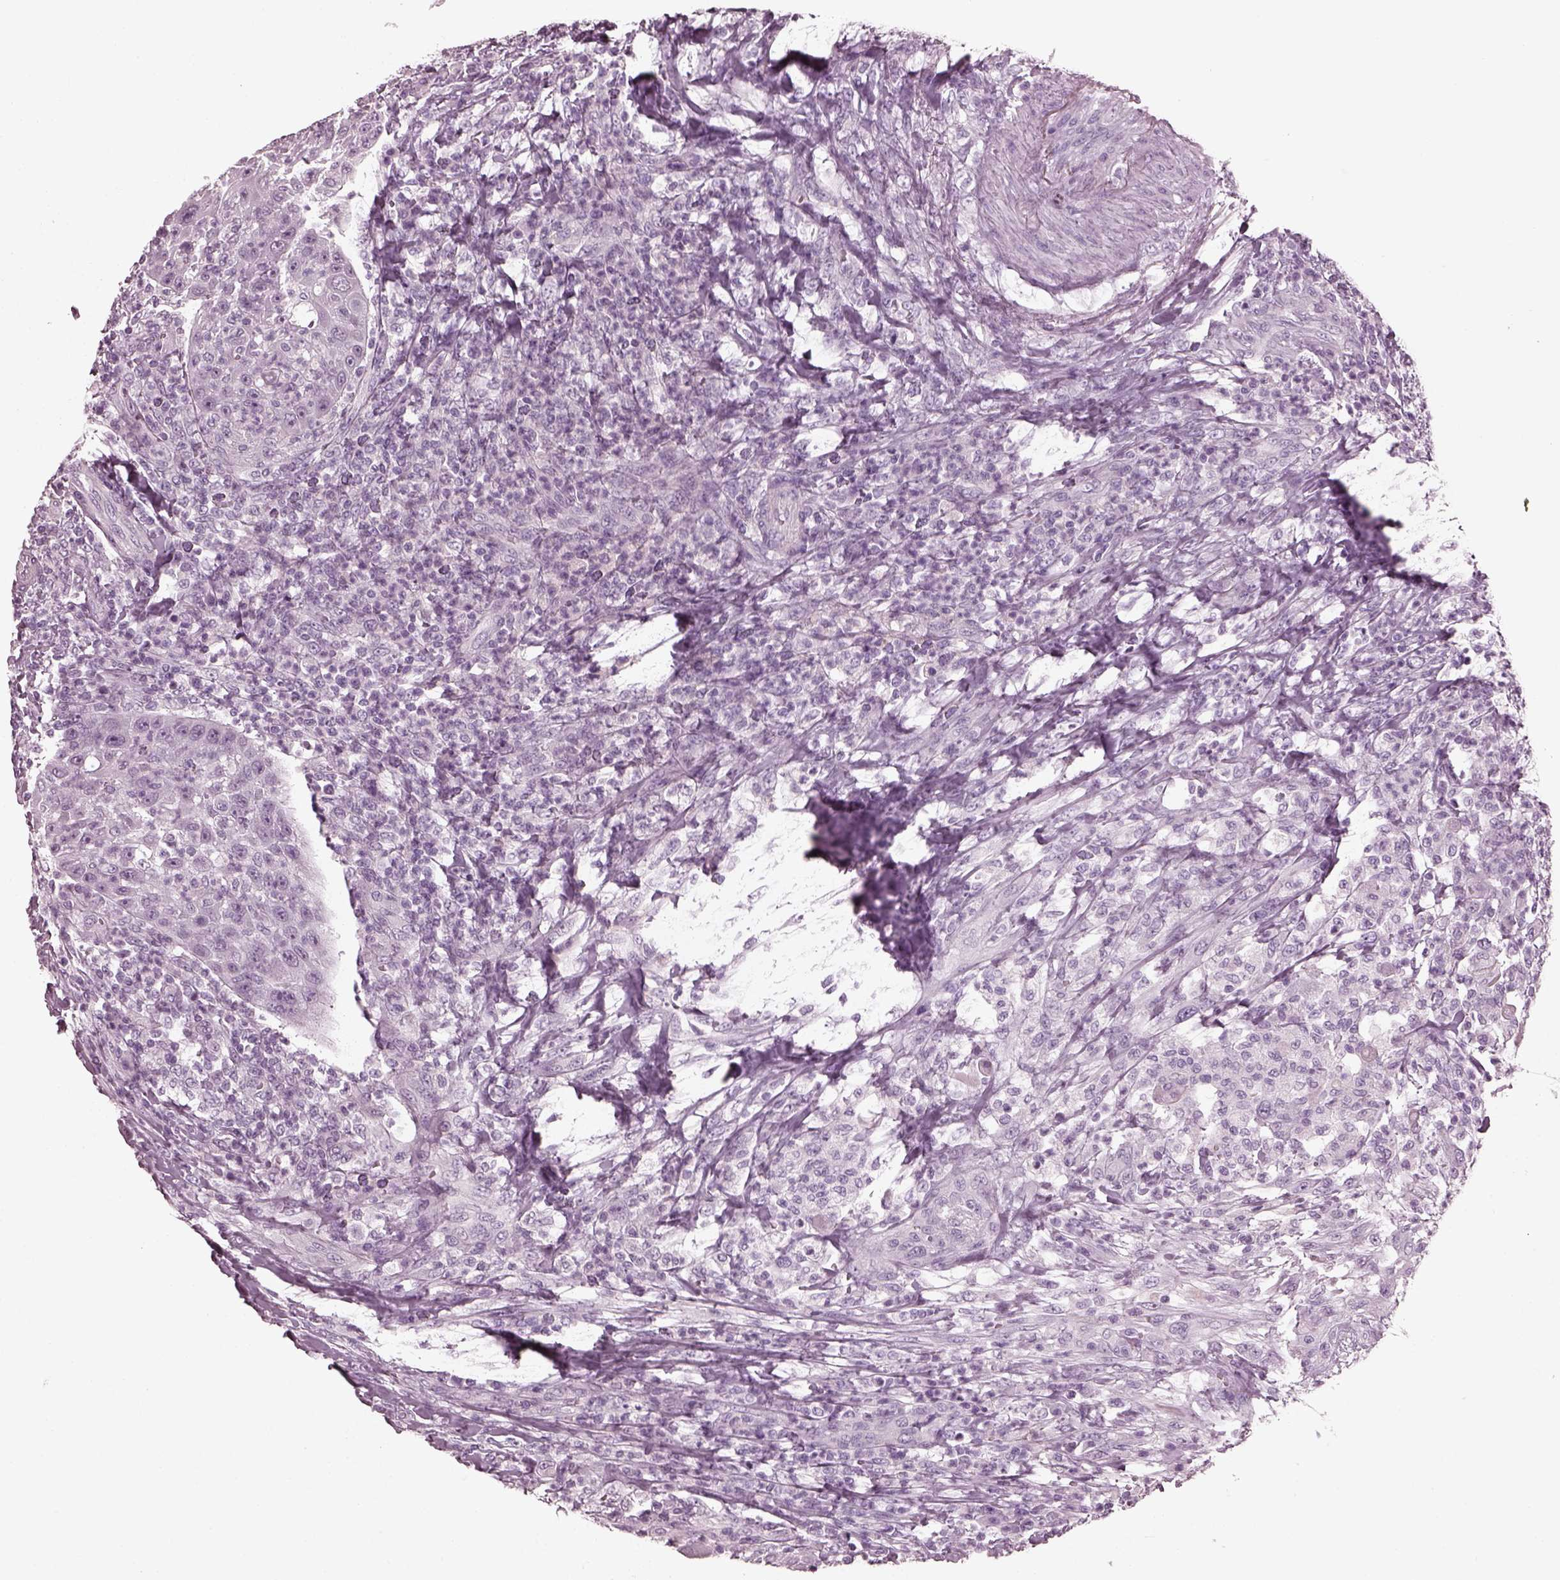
{"staining": {"intensity": "negative", "quantity": "none", "location": "none"}, "tissue": "head and neck cancer", "cell_type": "Tumor cells", "image_type": "cancer", "snomed": [{"axis": "morphology", "description": "Squamous cell carcinoma, NOS"}, {"axis": "topography", "description": "Head-Neck"}], "caption": "Squamous cell carcinoma (head and neck) was stained to show a protein in brown. There is no significant positivity in tumor cells.", "gene": "PDC", "patient": {"sex": "male", "age": 69}}